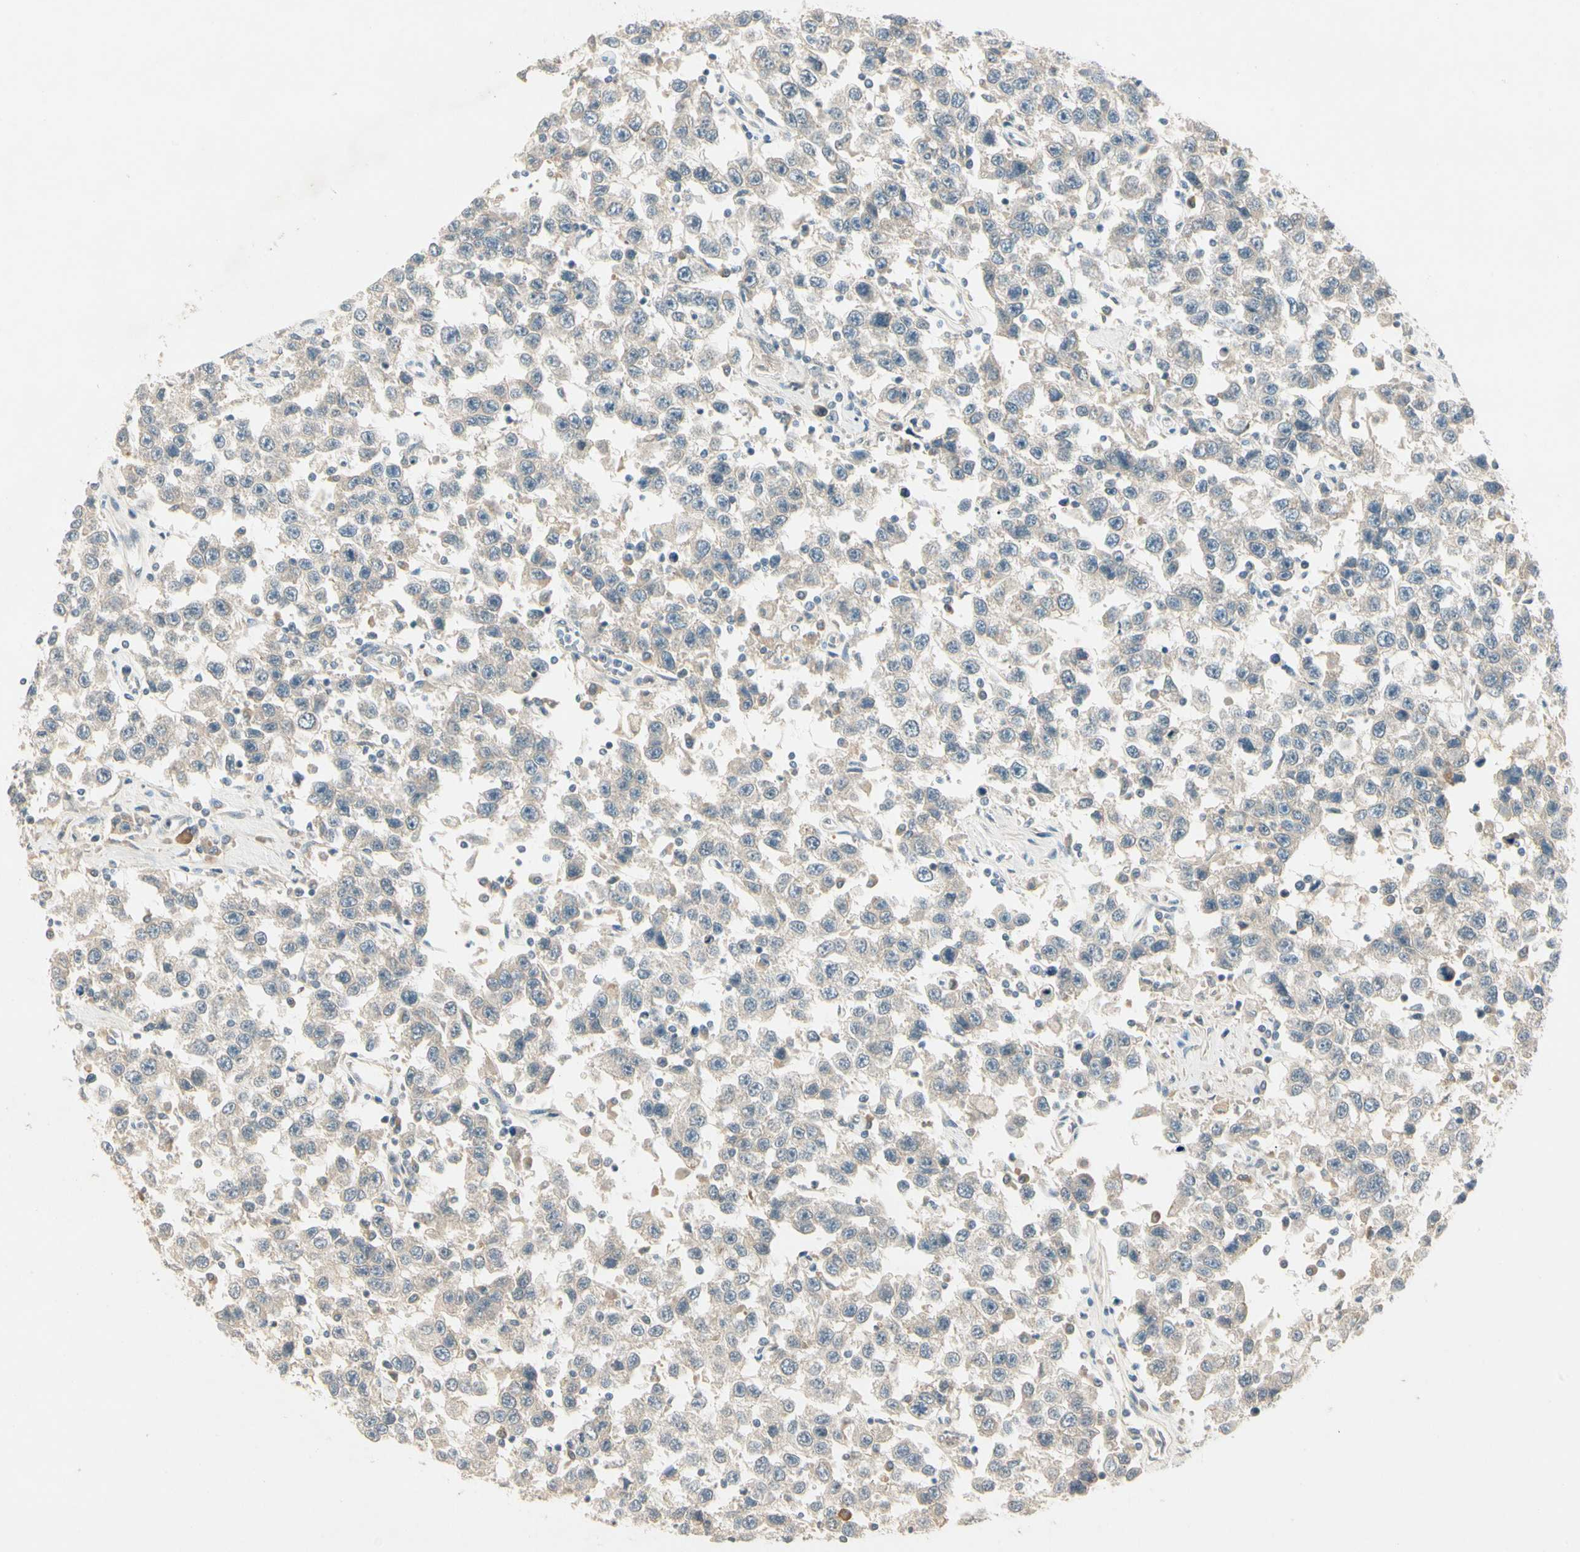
{"staining": {"intensity": "negative", "quantity": "none", "location": "none"}, "tissue": "testis cancer", "cell_type": "Tumor cells", "image_type": "cancer", "snomed": [{"axis": "morphology", "description": "Seminoma, NOS"}, {"axis": "topography", "description": "Testis"}], "caption": "Immunohistochemical staining of human testis cancer reveals no significant positivity in tumor cells.", "gene": "PCDHB15", "patient": {"sex": "male", "age": 41}}